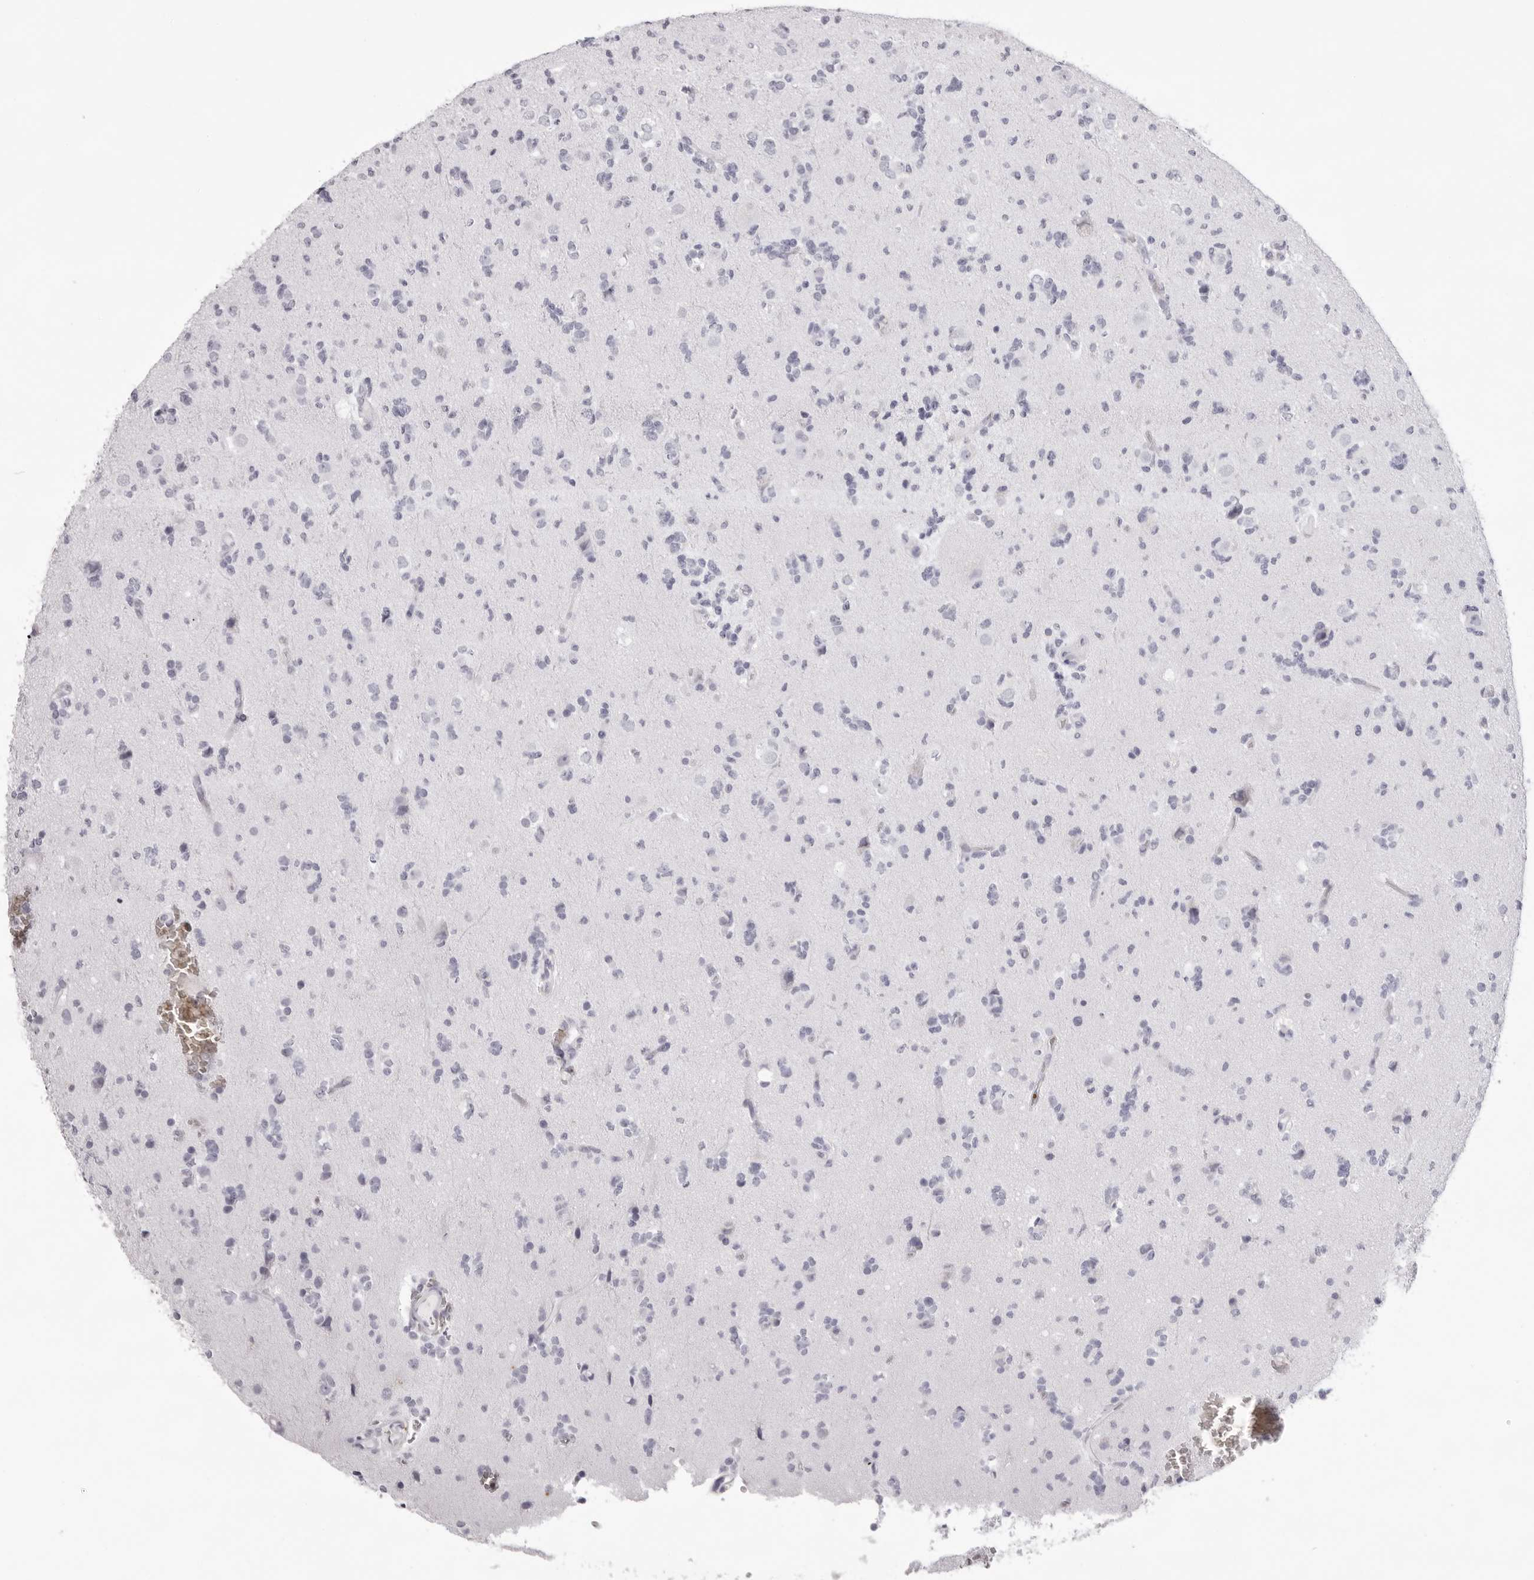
{"staining": {"intensity": "negative", "quantity": "none", "location": "none"}, "tissue": "glioma", "cell_type": "Tumor cells", "image_type": "cancer", "snomed": [{"axis": "morphology", "description": "Glioma, malignant, High grade"}, {"axis": "topography", "description": "Brain"}], "caption": "The photomicrograph demonstrates no staining of tumor cells in malignant glioma (high-grade).", "gene": "SPTA1", "patient": {"sex": "female", "age": 62}}